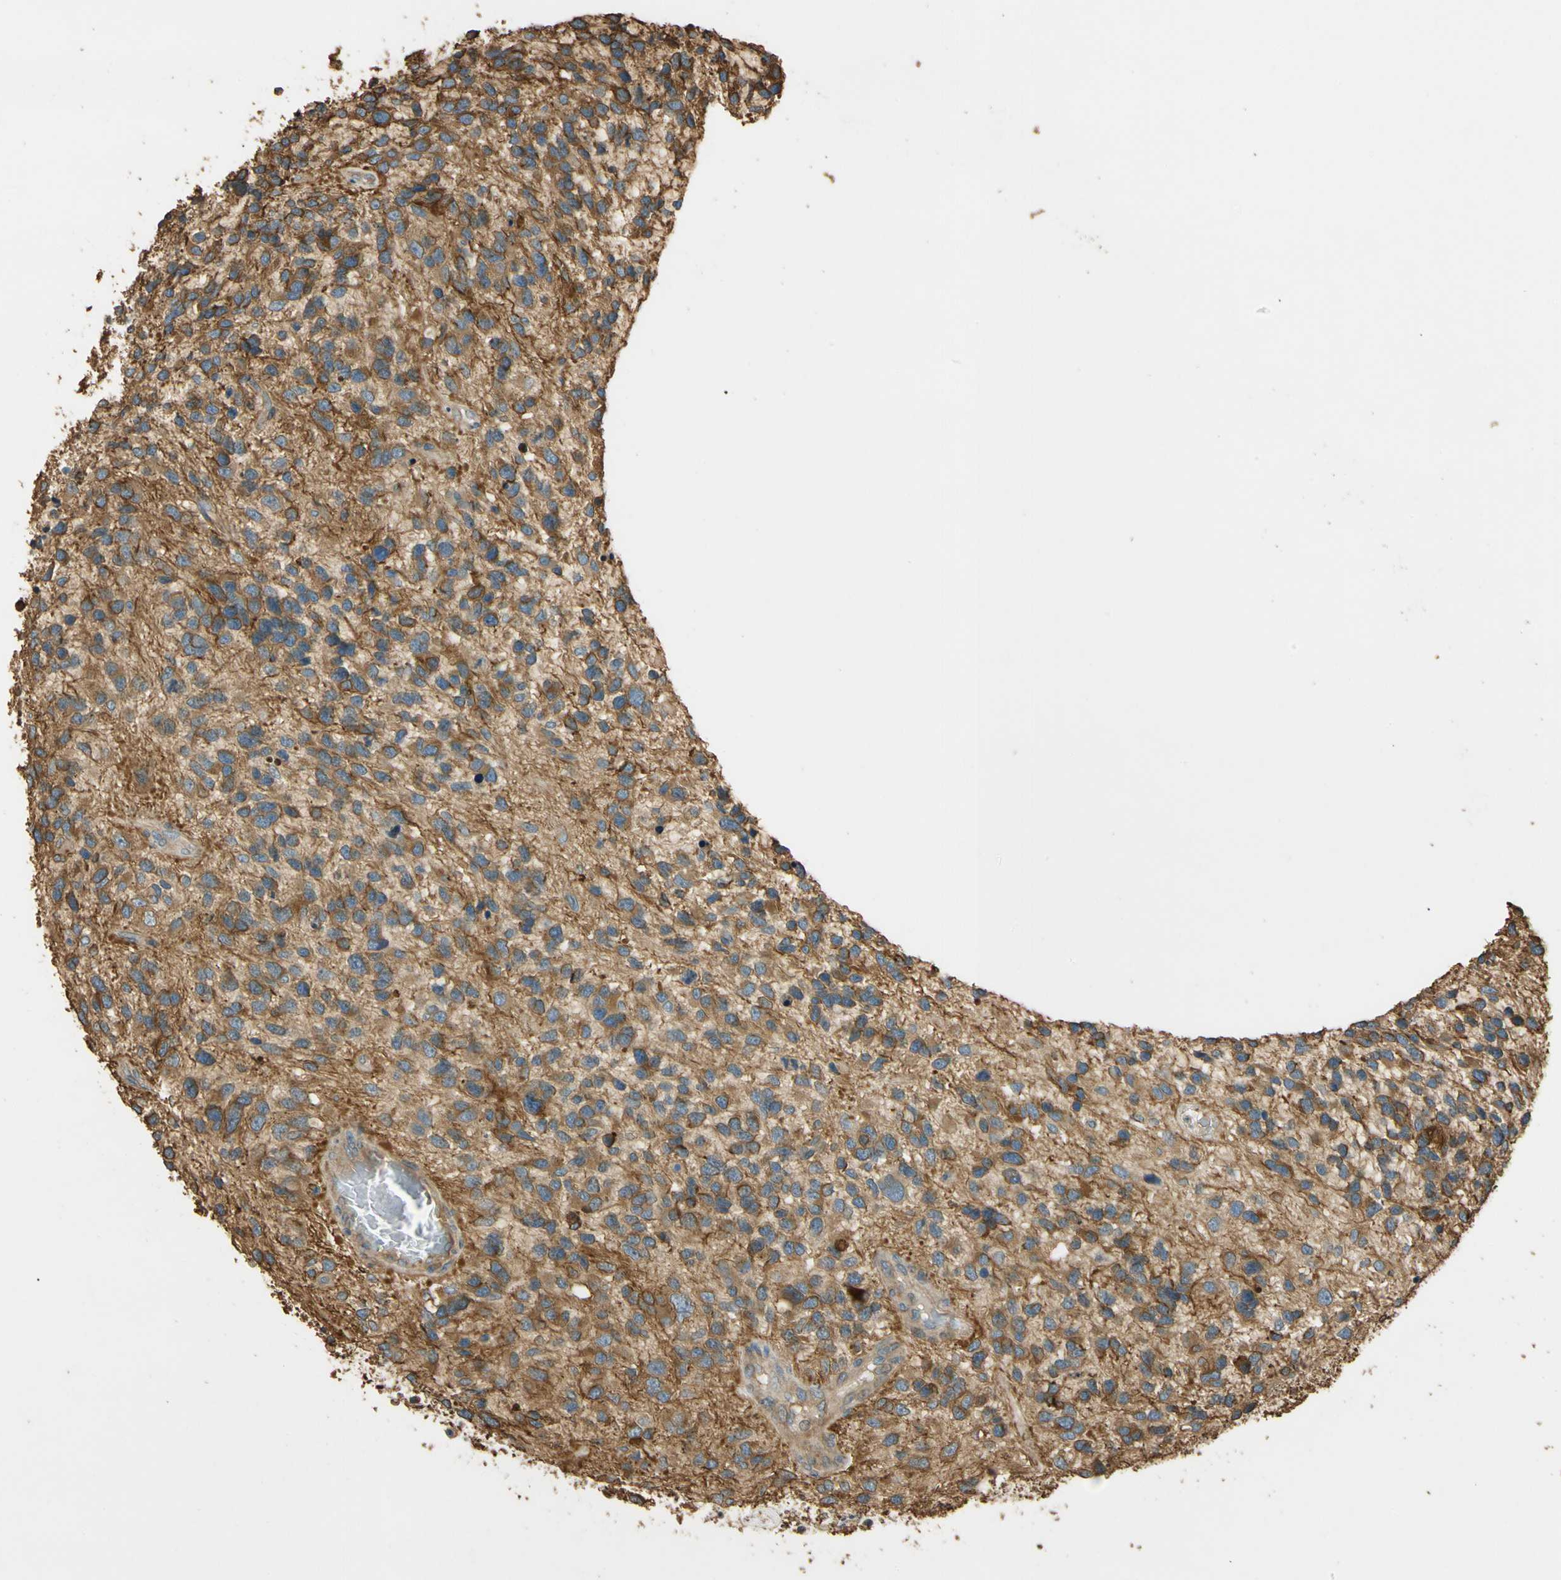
{"staining": {"intensity": "moderate", "quantity": "<25%", "location": "cytoplasmic/membranous"}, "tissue": "glioma", "cell_type": "Tumor cells", "image_type": "cancer", "snomed": [{"axis": "morphology", "description": "Glioma, malignant, High grade"}, {"axis": "topography", "description": "Brain"}], "caption": "Malignant glioma (high-grade) stained with DAB (3,3'-diaminobenzidine) IHC shows low levels of moderate cytoplasmic/membranous expression in about <25% of tumor cells.", "gene": "MGRN1", "patient": {"sex": "female", "age": 58}}